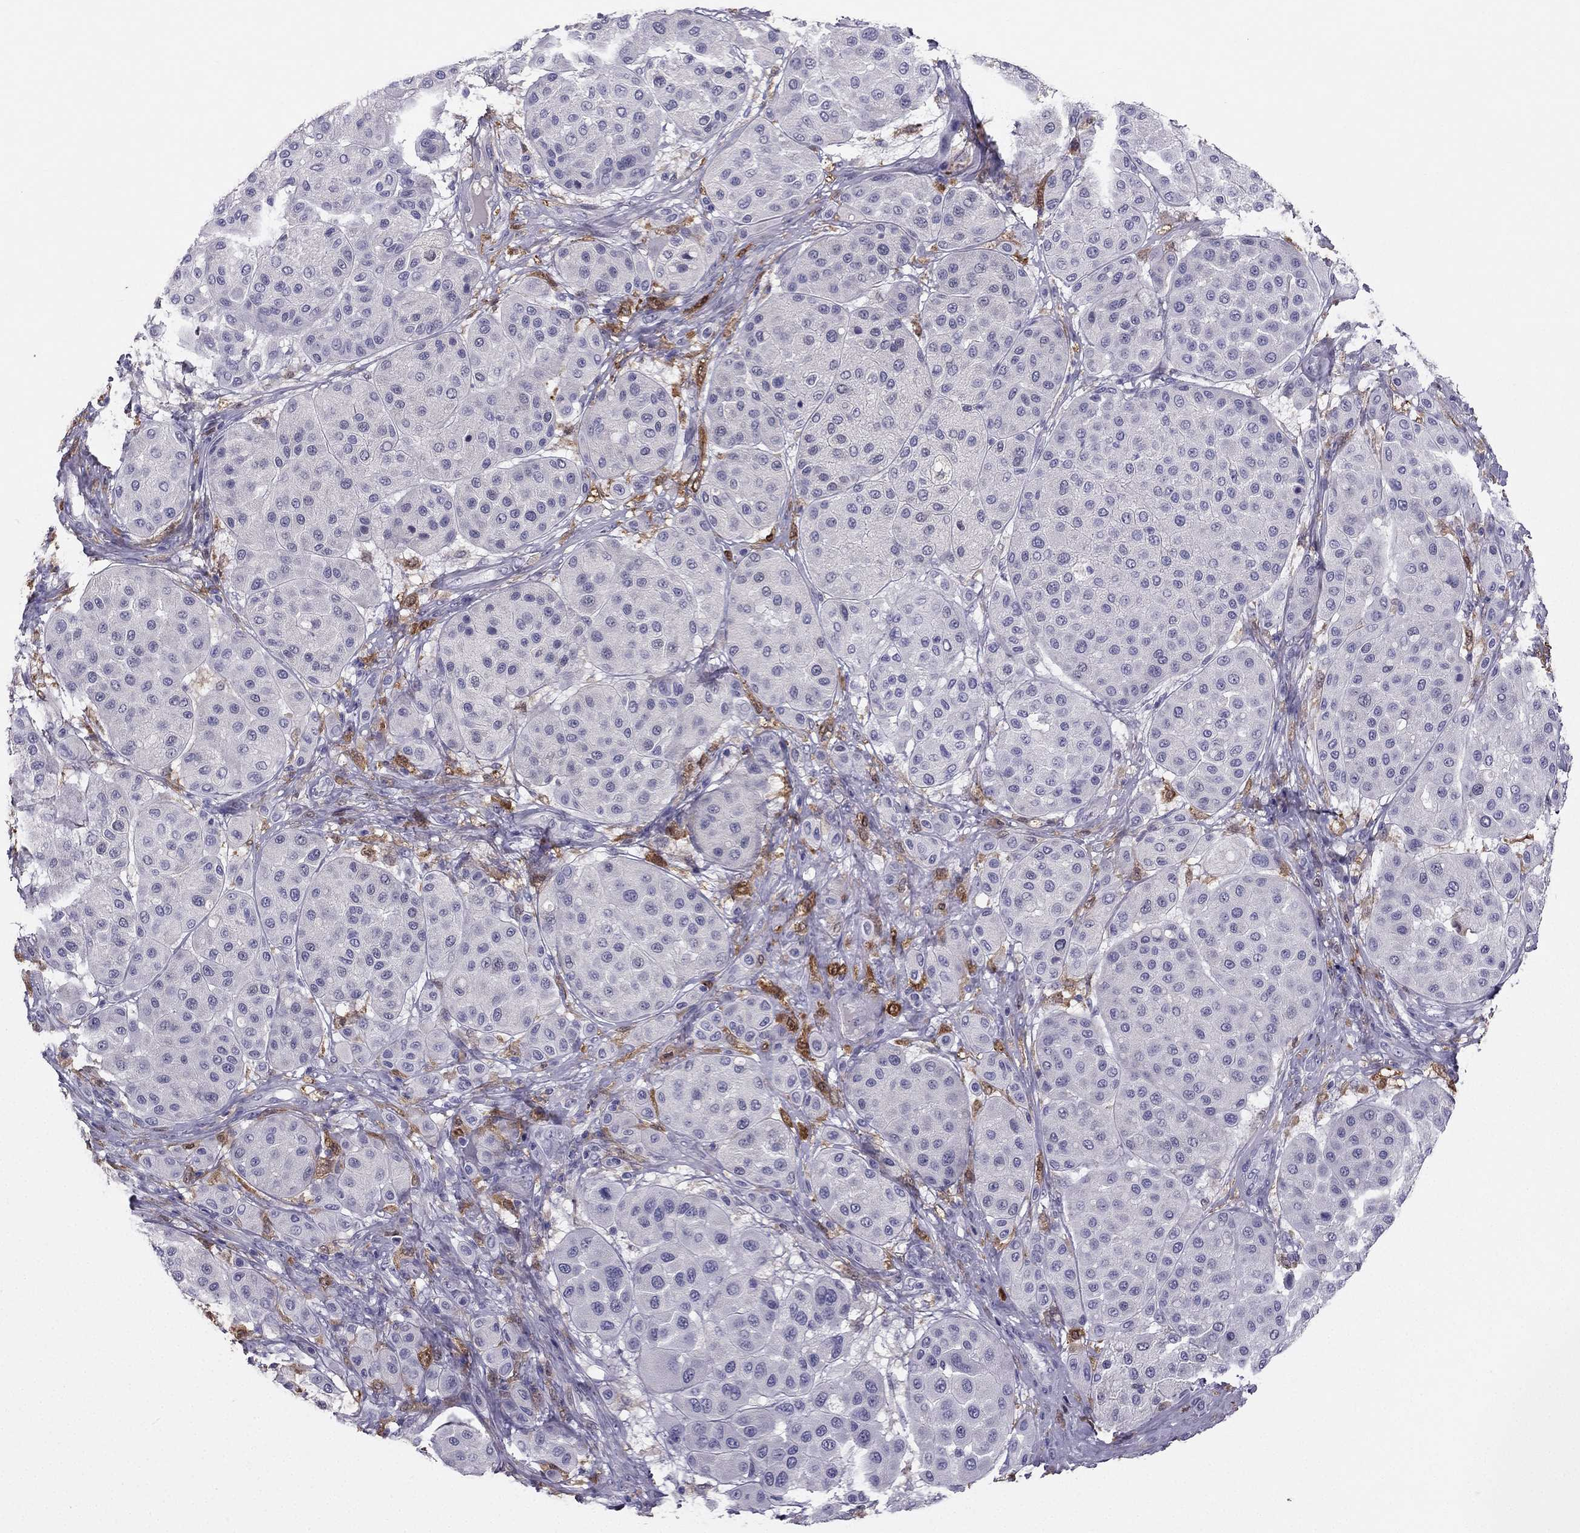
{"staining": {"intensity": "negative", "quantity": "none", "location": "none"}, "tissue": "melanoma", "cell_type": "Tumor cells", "image_type": "cancer", "snomed": [{"axis": "morphology", "description": "Malignant melanoma, Metastatic site"}, {"axis": "topography", "description": "Smooth muscle"}], "caption": "A high-resolution image shows immunohistochemistry staining of melanoma, which demonstrates no significant positivity in tumor cells.", "gene": "LMTK3", "patient": {"sex": "male", "age": 41}}